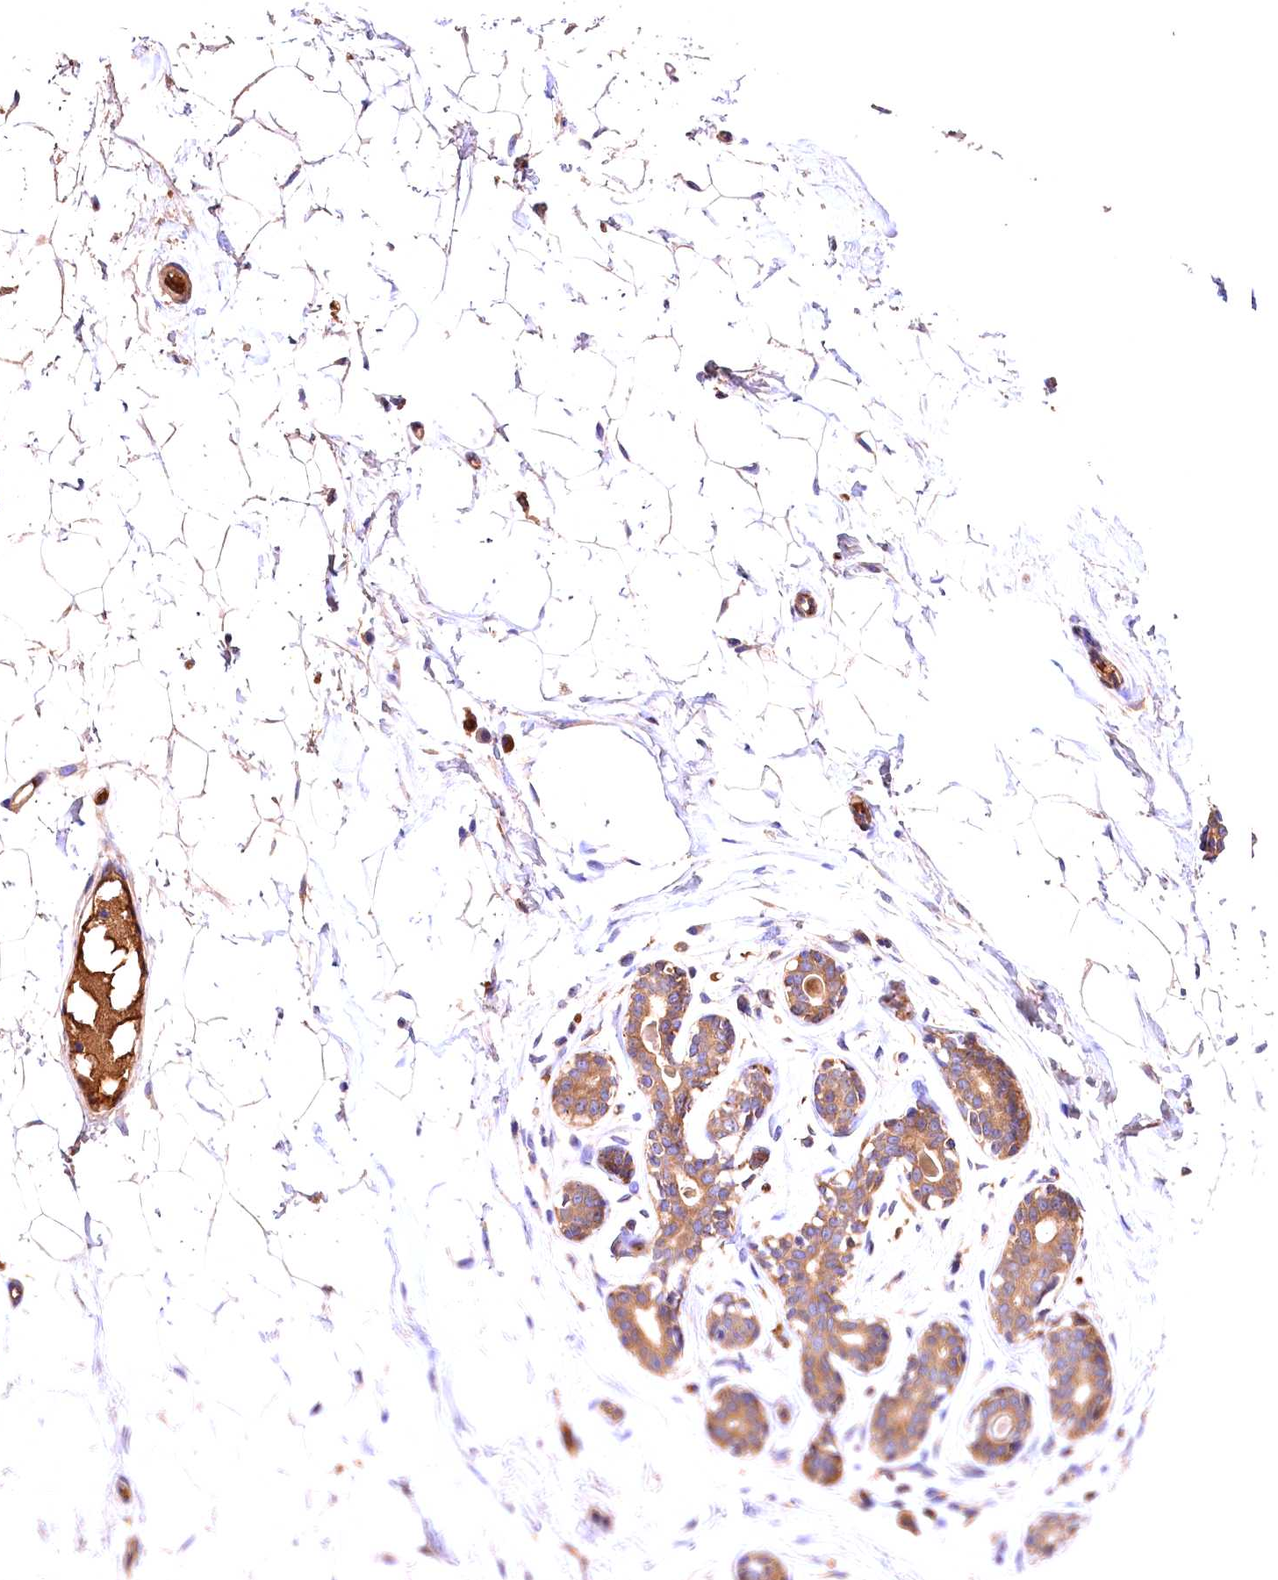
{"staining": {"intensity": "negative", "quantity": "none", "location": "none"}, "tissue": "breast", "cell_type": "Adipocytes", "image_type": "normal", "snomed": [{"axis": "morphology", "description": "Normal tissue, NOS"}, {"axis": "morphology", "description": "Adenoma, NOS"}, {"axis": "topography", "description": "Breast"}], "caption": "Immunohistochemistry (IHC) image of unremarkable breast: human breast stained with DAB (3,3'-diaminobenzidine) displays no significant protein expression in adipocytes. (DAB immunohistochemistry (IHC) with hematoxylin counter stain).", "gene": "PHAF1", "patient": {"sex": "female", "age": 23}}